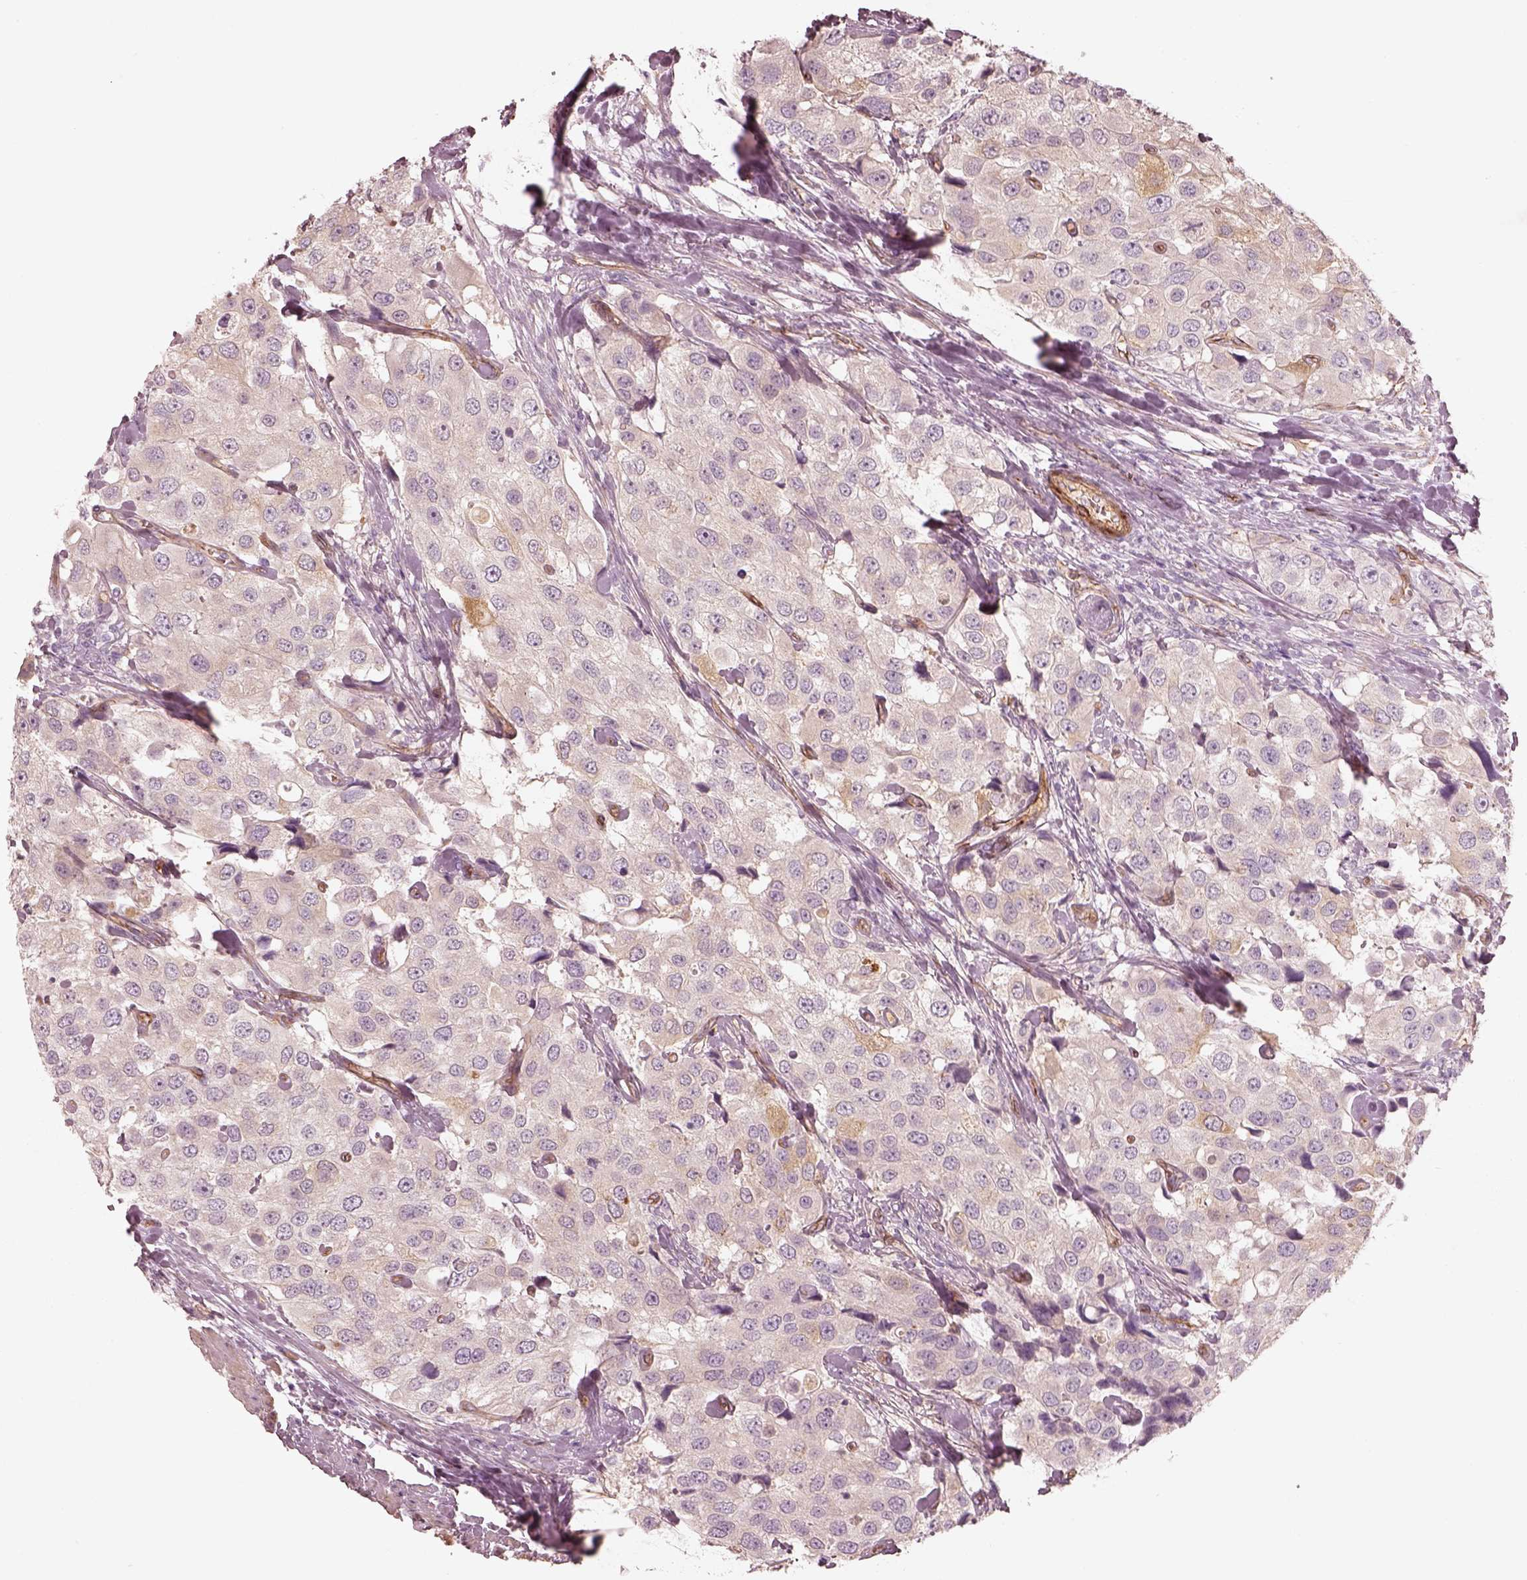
{"staining": {"intensity": "negative", "quantity": "none", "location": "none"}, "tissue": "urothelial cancer", "cell_type": "Tumor cells", "image_type": "cancer", "snomed": [{"axis": "morphology", "description": "Urothelial carcinoma, High grade"}, {"axis": "topography", "description": "Urinary bladder"}], "caption": "Immunohistochemical staining of urothelial cancer reveals no significant staining in tumor cells. (Brightfield microscopy of DAB immunohistochemistry (IHC) at high magnification).", "gene": "CRYM", "patient": {"sex": "female", "age": 64}}